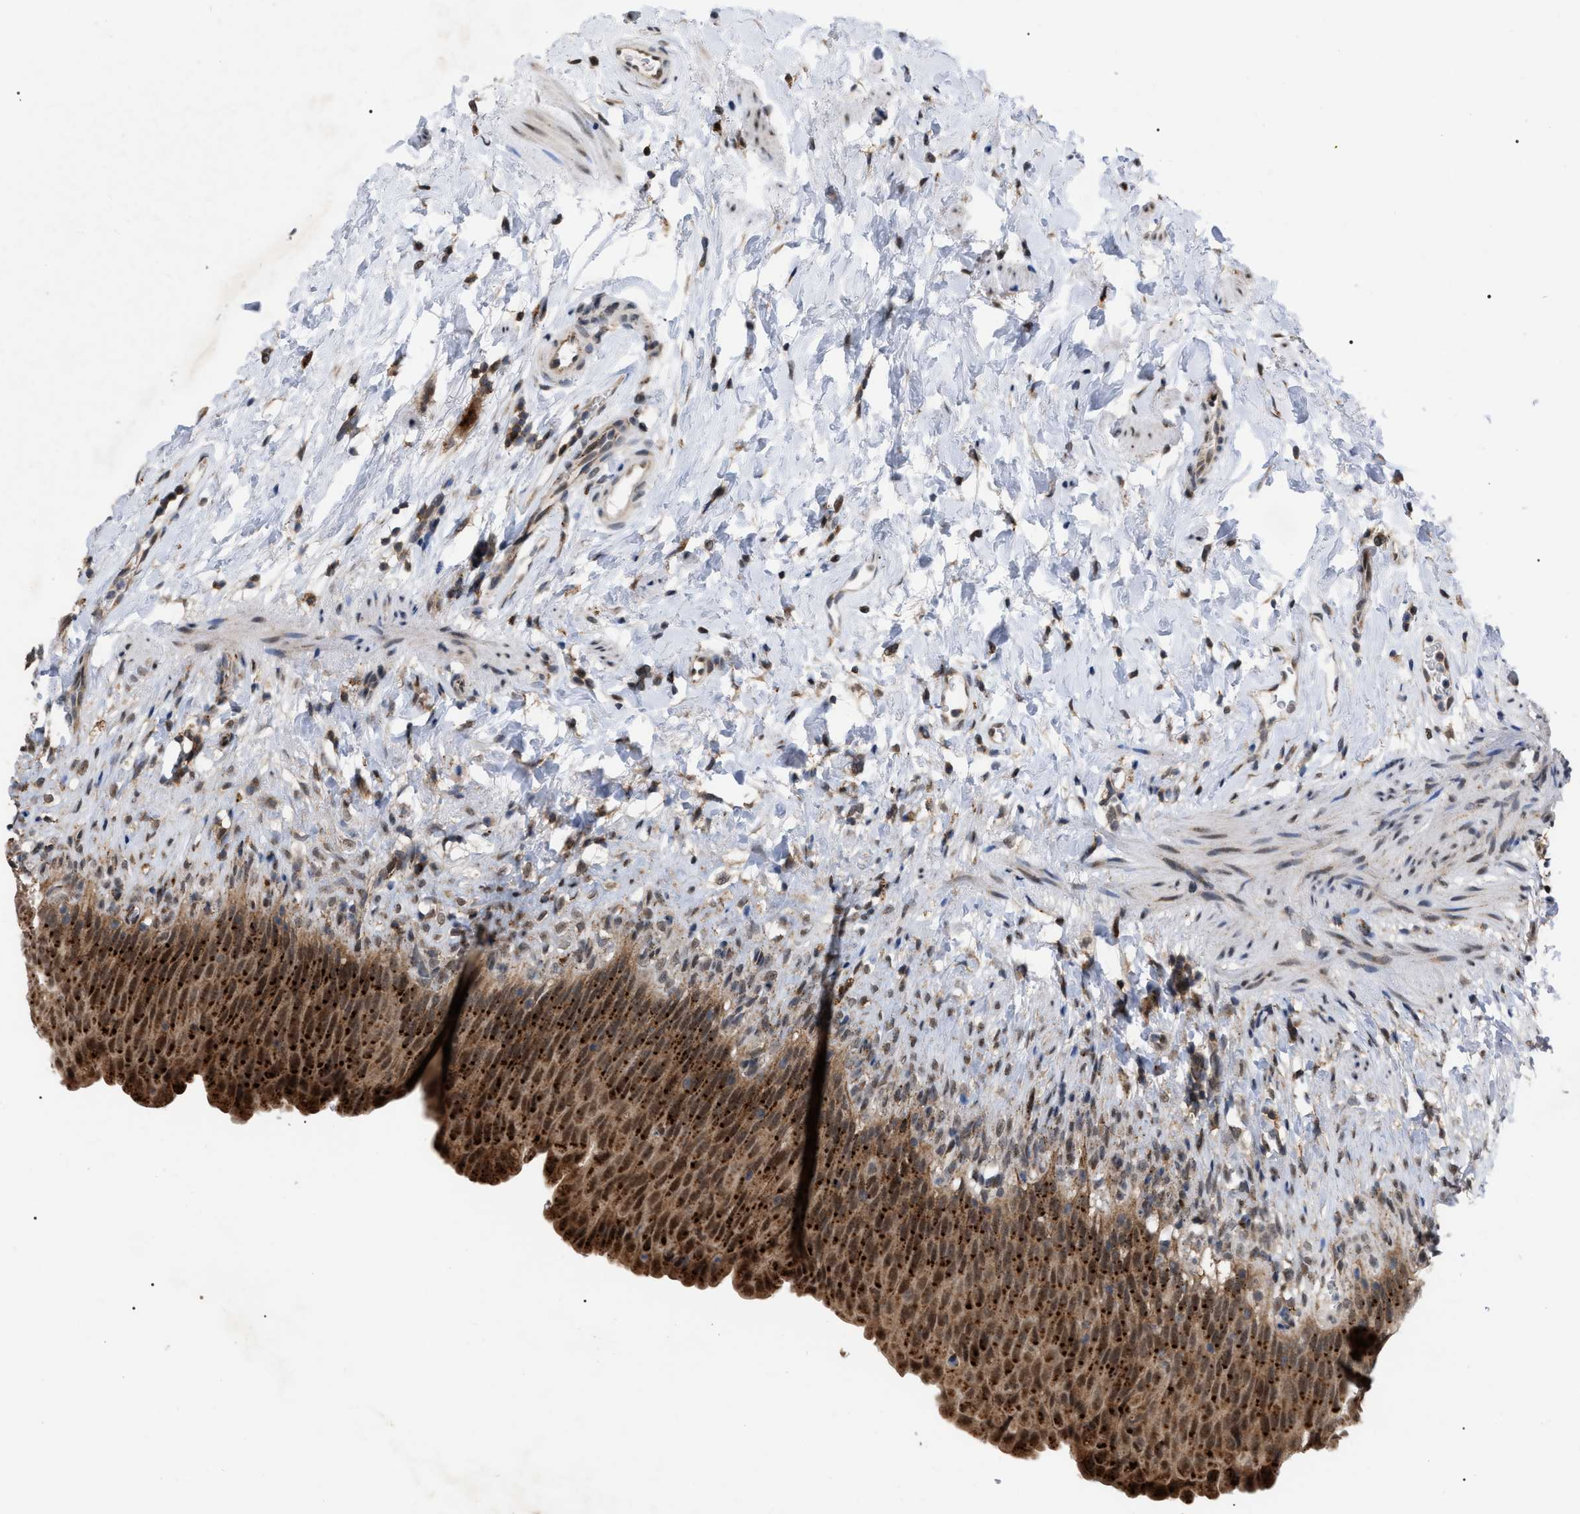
{"staining": {"intensity": "strong", "quantity": ">75%", "location": "cytoplasmic/membranous,nuclear"}, "tissue": "urinary bladder", "cell_type": "Urothelial cells", "image_type": "normal", "snomed": [{"axis": "morphology", "description": "Normal tissue, NOS"}, {"axis": "topography", "description": "Urinary bladder"}], "caption": "Protein expression analysis of unremarkable urinary bladder demonstrates strong cytoplasmic/membranous,nuclear expression in approximately >75% of urothelial cells. The protein of interest is shown in brown color, while the nuclei are stained blue.", "gene": "UPF1", "patient": {"sex": "female", "age": 79}}